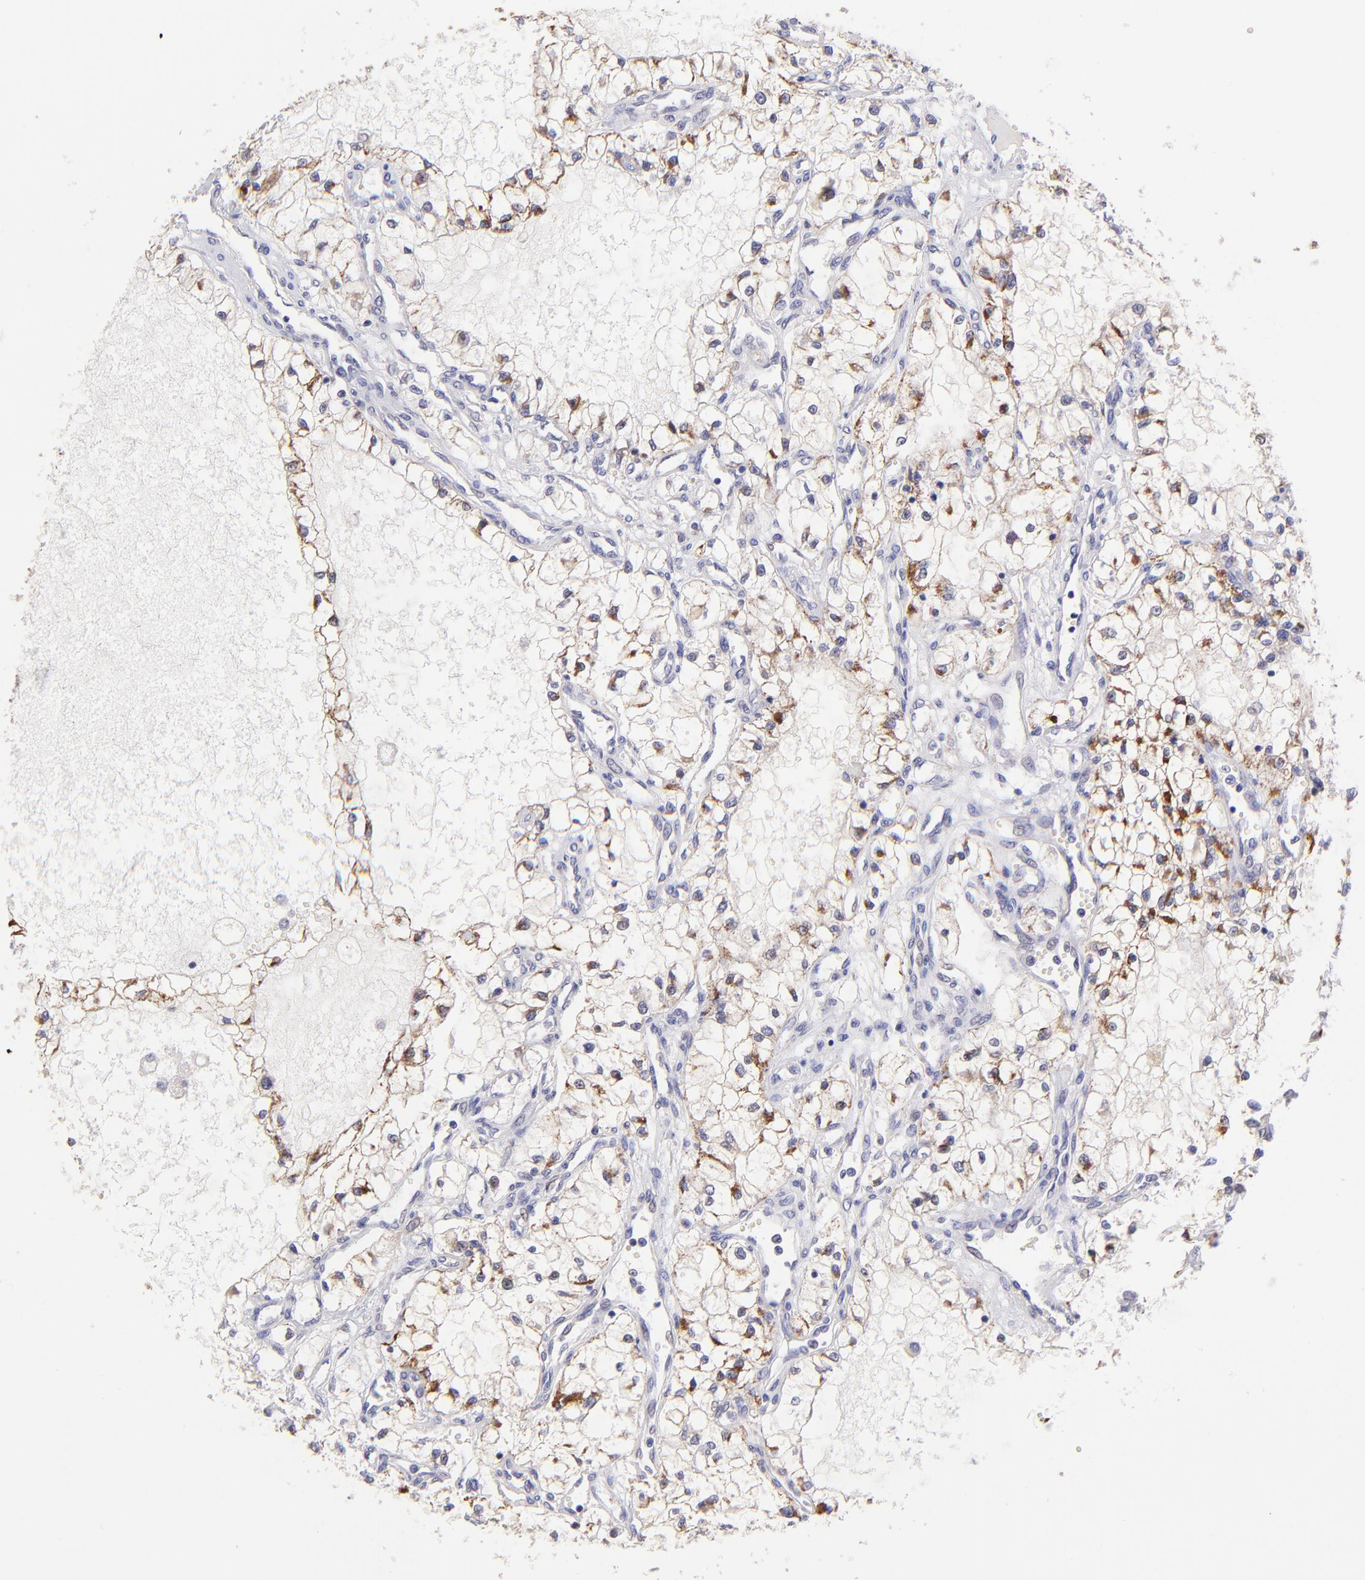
{"staining": {"intensity": "moderate", "quantity": "25%-75%", "location": "cytoplasmic/membranous,nuclear"}, "tissue": "renal cancer", "cell_type": "Tumor cells", "image_type": "cancer", "snomed": [{"axis": "morphology", "description": "Adenocarcinoma, NOS"}, {"axis": "topography", "description": "Kidney"}], "caption": "Tumor cells demonstrate moderate cytoplasmic/membranous and nuclear positivity in approximately 25%-75% of cells in renal adenocarcinoma. The staining was performed using DAB (3,3'-diaminobenzidine) to visualize the protein expression in brown, while the nuclei were stained in blue with hematoxylin (Magnification: 20x).", "gene": "NSF", "patient": {"sex": "male", "age": 61}}